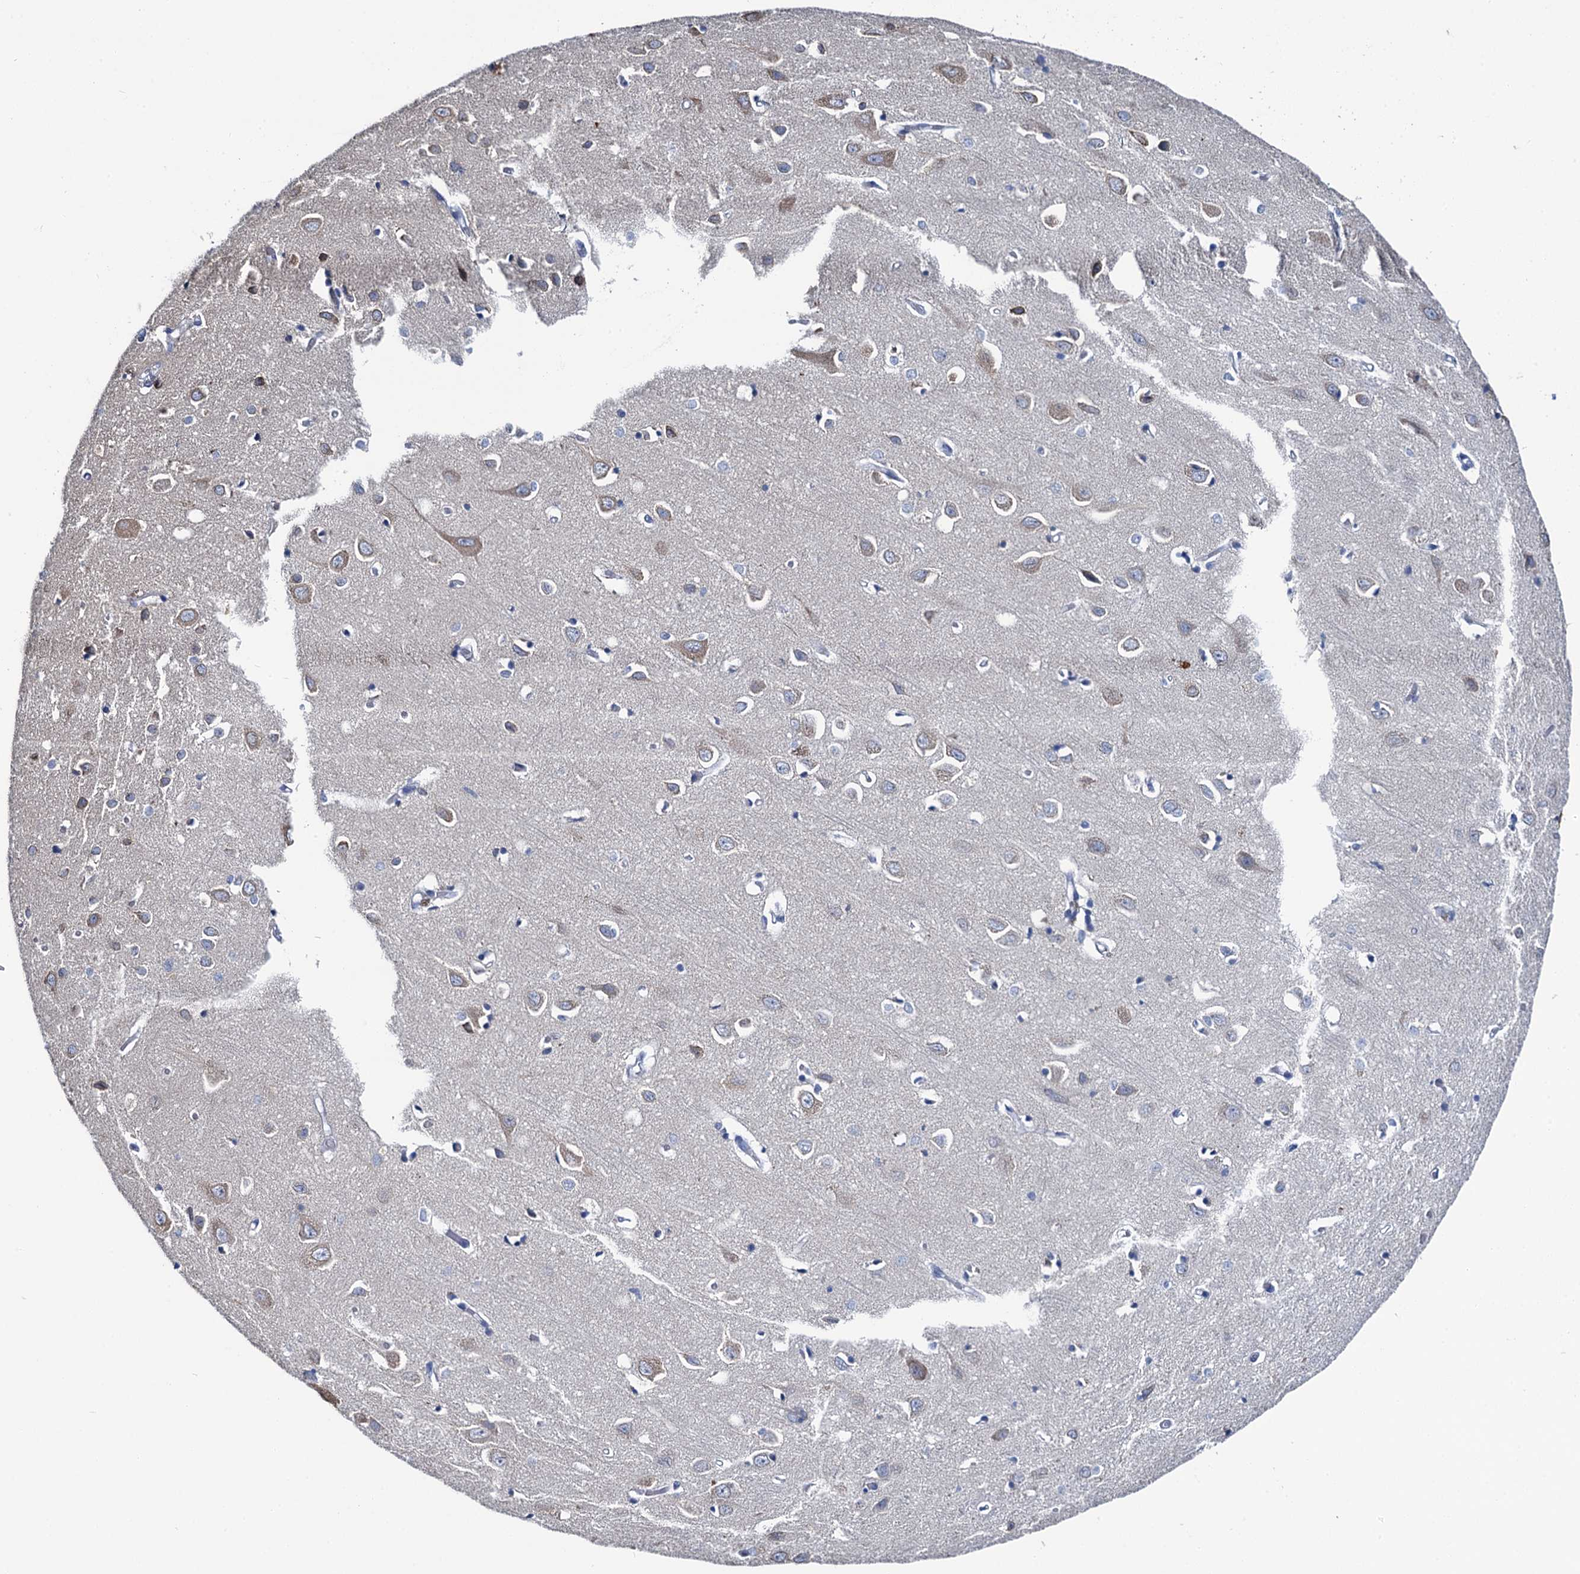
{"staining": {"intensity": "negative", "quantity": "none", "location": "none"}, "tissue": "cerebral cortex", "cell_type": "Endothelial cells", "image_type": "normal", "snomed": [{"axis": "morphology", "description": "Normal tissue, NOS"}, {"axis": "topography", "description": "Cerebral cortex"}], "caption": "Immunohistochemical staining of unremarkable human cerebral cortex displays no significant expression in endothelial cells.", "gene": "MIOX", "patient": {"sex": "female", "age": 64}}